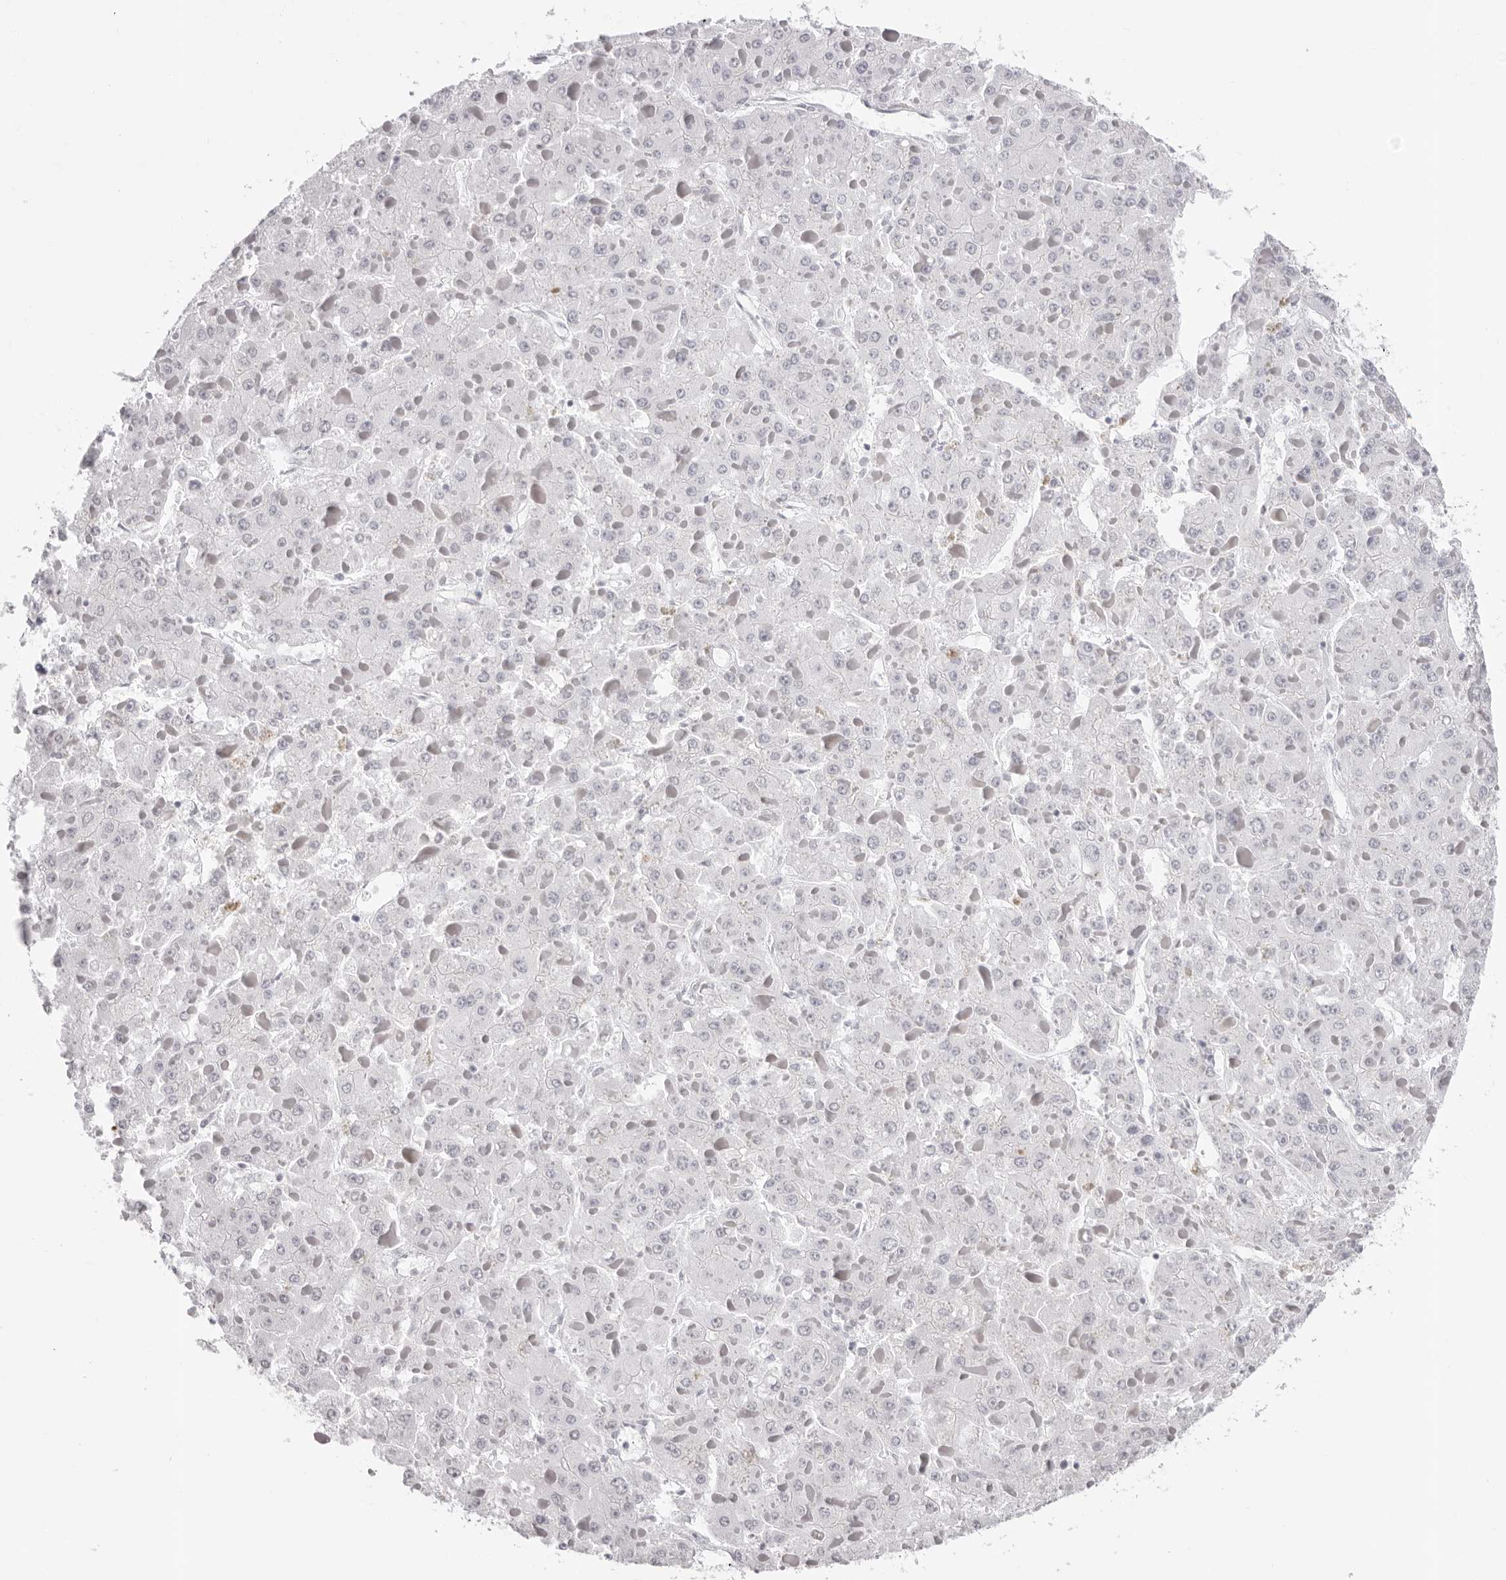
{"staining": {"intensity": "negative", "quantity": "none", "location": "none"}, "tissue": "liver cancer", "cell_type": "Tumor cells", "image_type": "cancer", "snomed": [{"axis": "morphology", "description": "Carcinoma, Hepatocellular, NOS"}, {"axis": "topography", "description": "Liver"}], "caption": "An immunohistochemistry histopathology image of liver cancer is shown. There is no staining in tumor cells of liver cancer.", "gene": "NTPCR", "patient": {"sex": "female", "age": 73}}